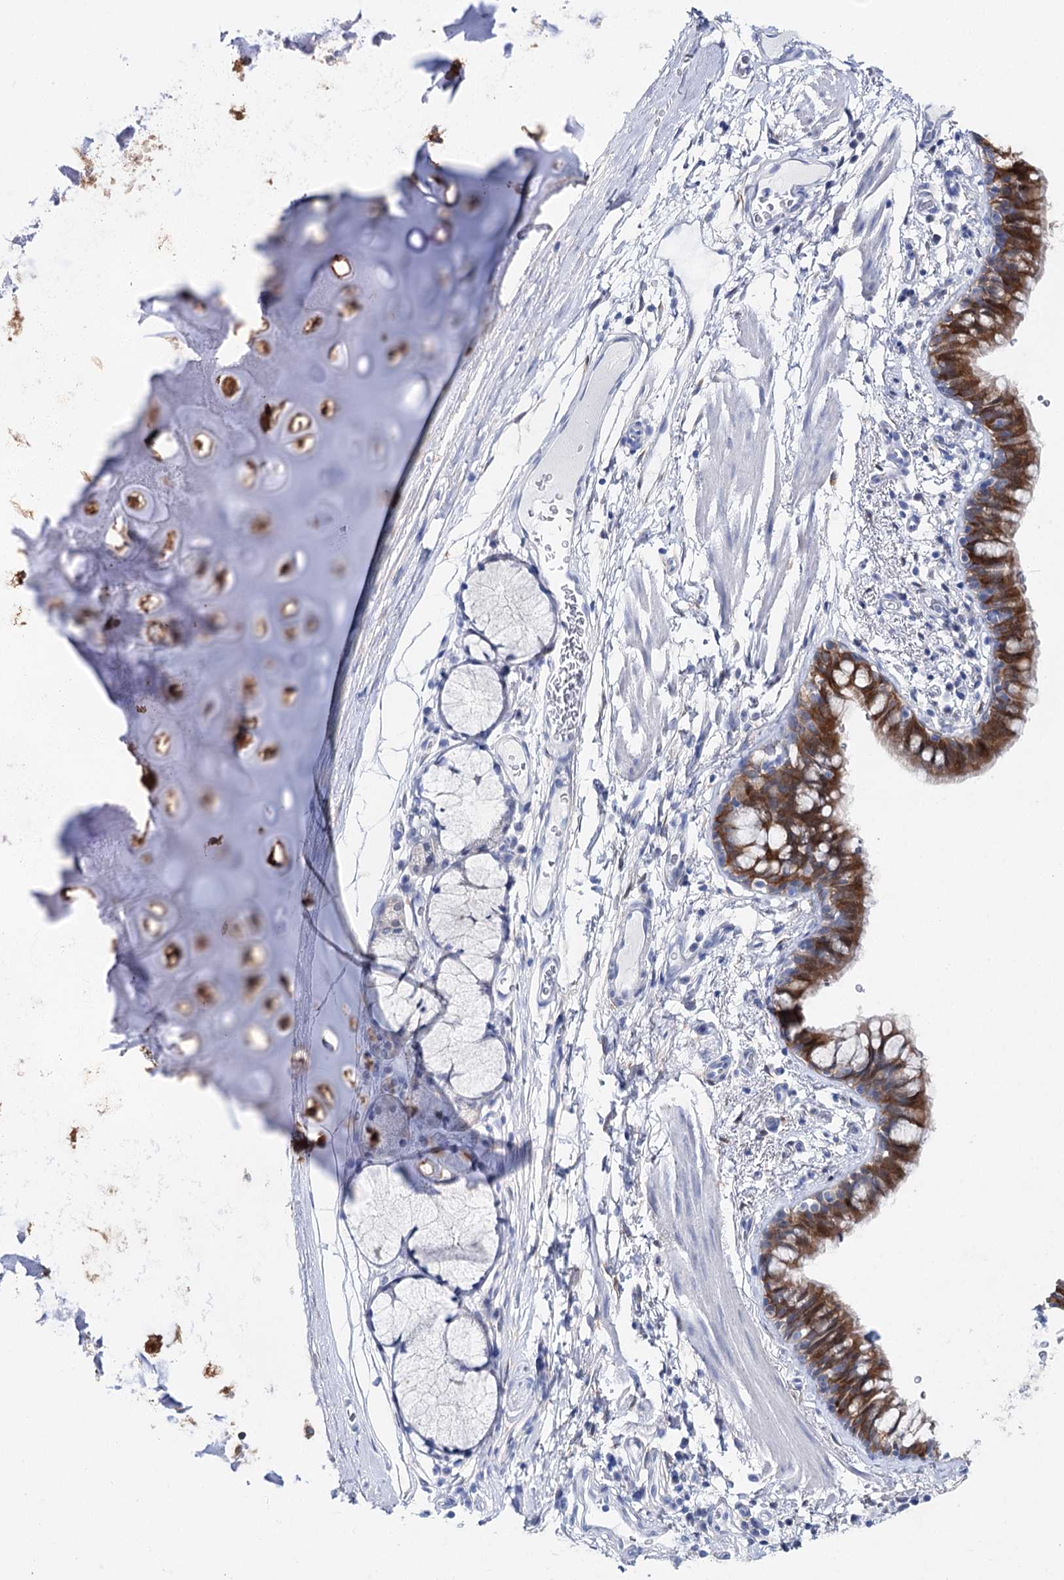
{"staining": {"intensity": "strong", "quantity": ">75%", "location": "cytoplasmic/membranous"}, "tissue": "bronchus", "cell_type": "Respiratory epithelial cells", "image_type": "normal", "snomed": [{"axis": "morphology", "description": "Normal tissue, NOS"}, {"axis": "topography", "description": "Cartilage tissue"}, {"axis": "topography", "description": "Bronchus"}], "caption": "IHC of normal bronchus shows high levels of strong cytoplasmic/membranous staining in about >75% of respiratory epithelial cells. The staining is performed using DAB brown chromogen to label protein expression. The nuclei are counter-stained blue using hematoxylin.", "gene": "UGDH", "patient": {"sex": "female", "age": 36}}